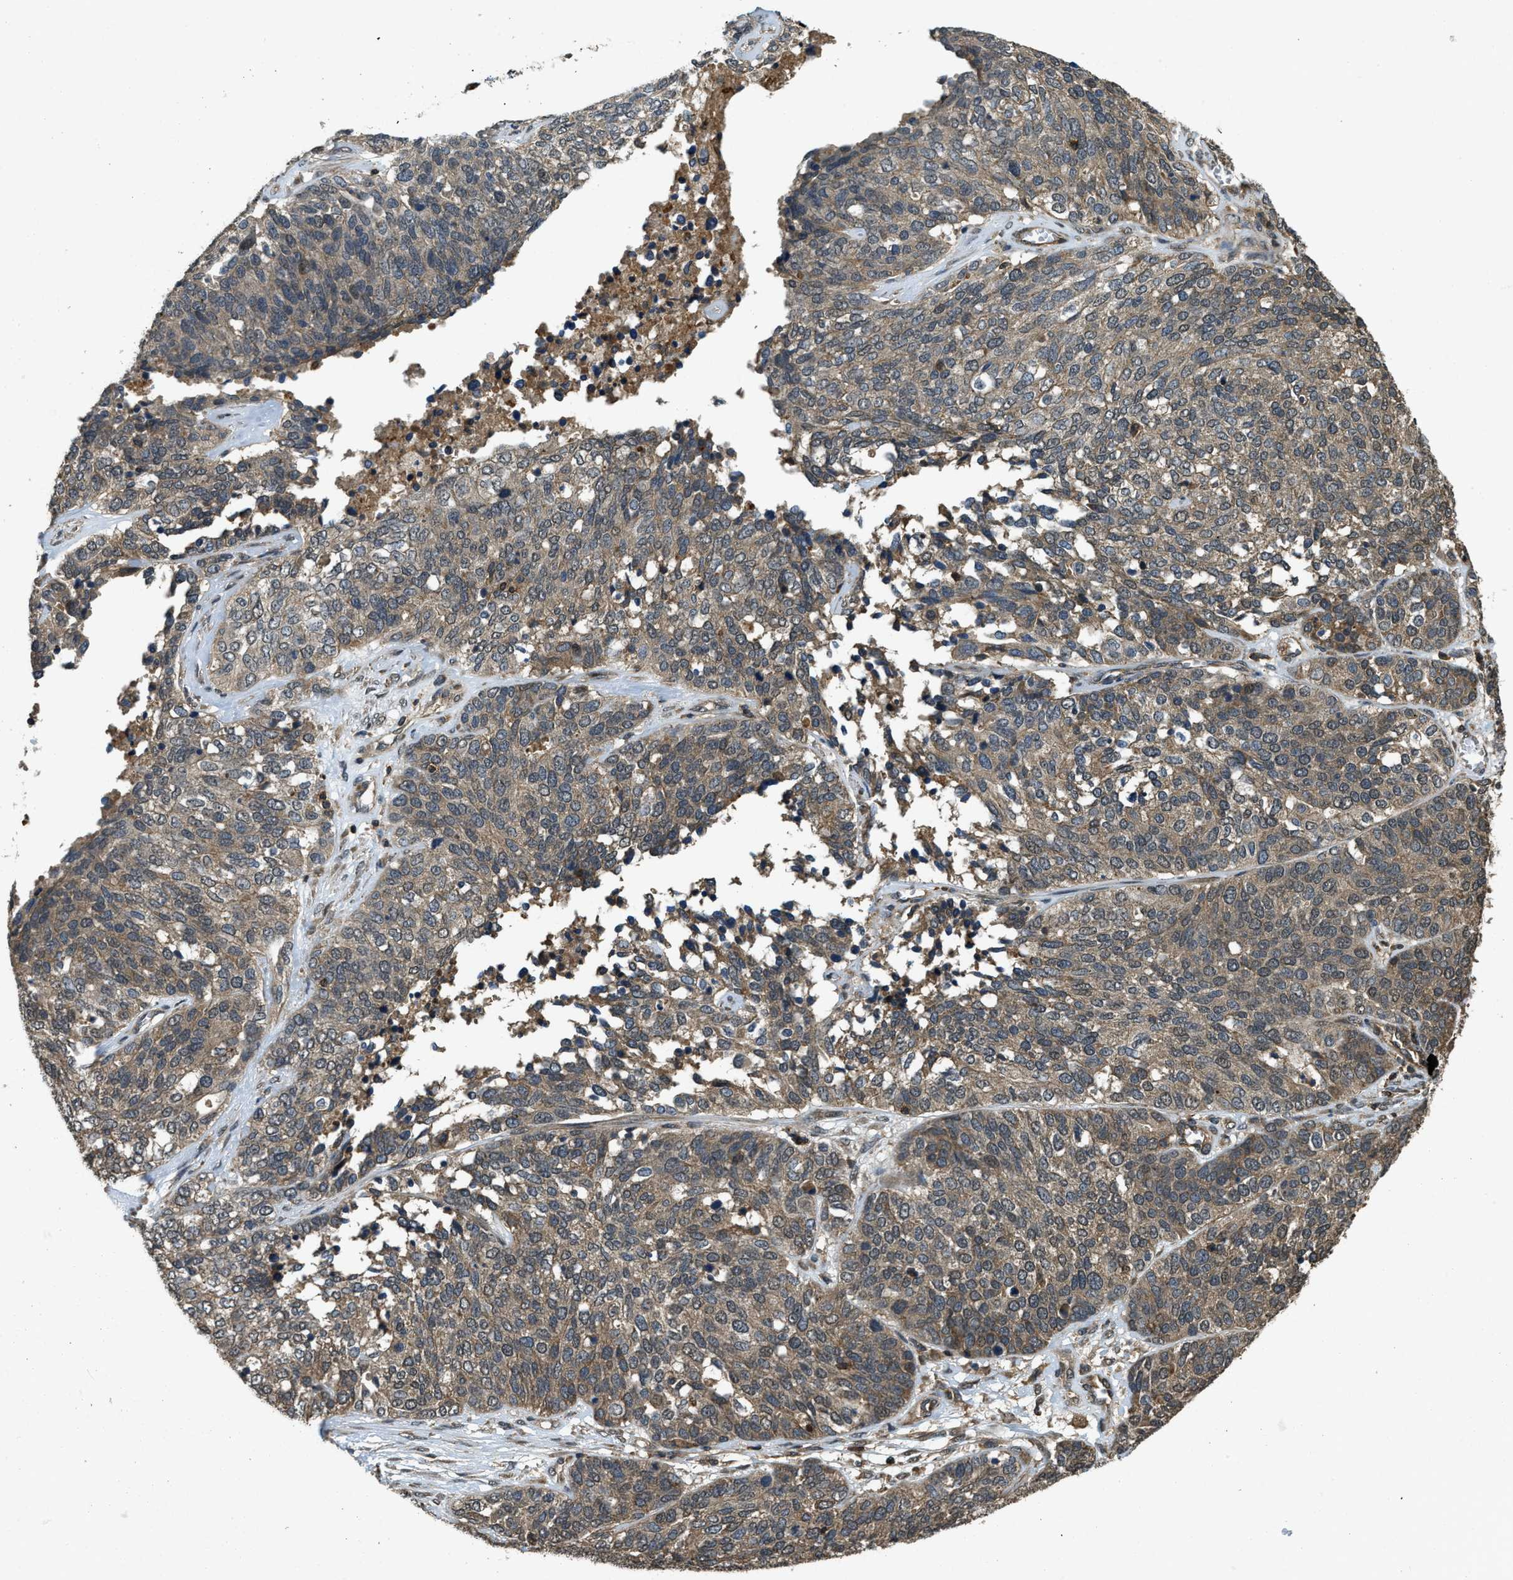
{"staining": {"intensity": "weak", "quantity": ">75%", "location": "cytoplasmic/membranous"}, "tissue": "ovarian cancer", "cell_type": "Tumor cells", "image_type": "cancer", "snomed": [{"axis": "morphology", "description": "Cystadenocarcinoma, serous, NOS"}, {"axis": "topography", "description": "Ovary"}], "caption": "The histopathology image demonstrates immunohistochemical staining of ovarian serous cystadenocarcinoma. There is weak cytoplasmic/membranous positivity is appreciated in about >75% of tumor cells. (DAB = brown stain, brightfield microscopy at high magnification).", "gene": "ATP8B1", "patient": {"sex": "female", "age": 44}}